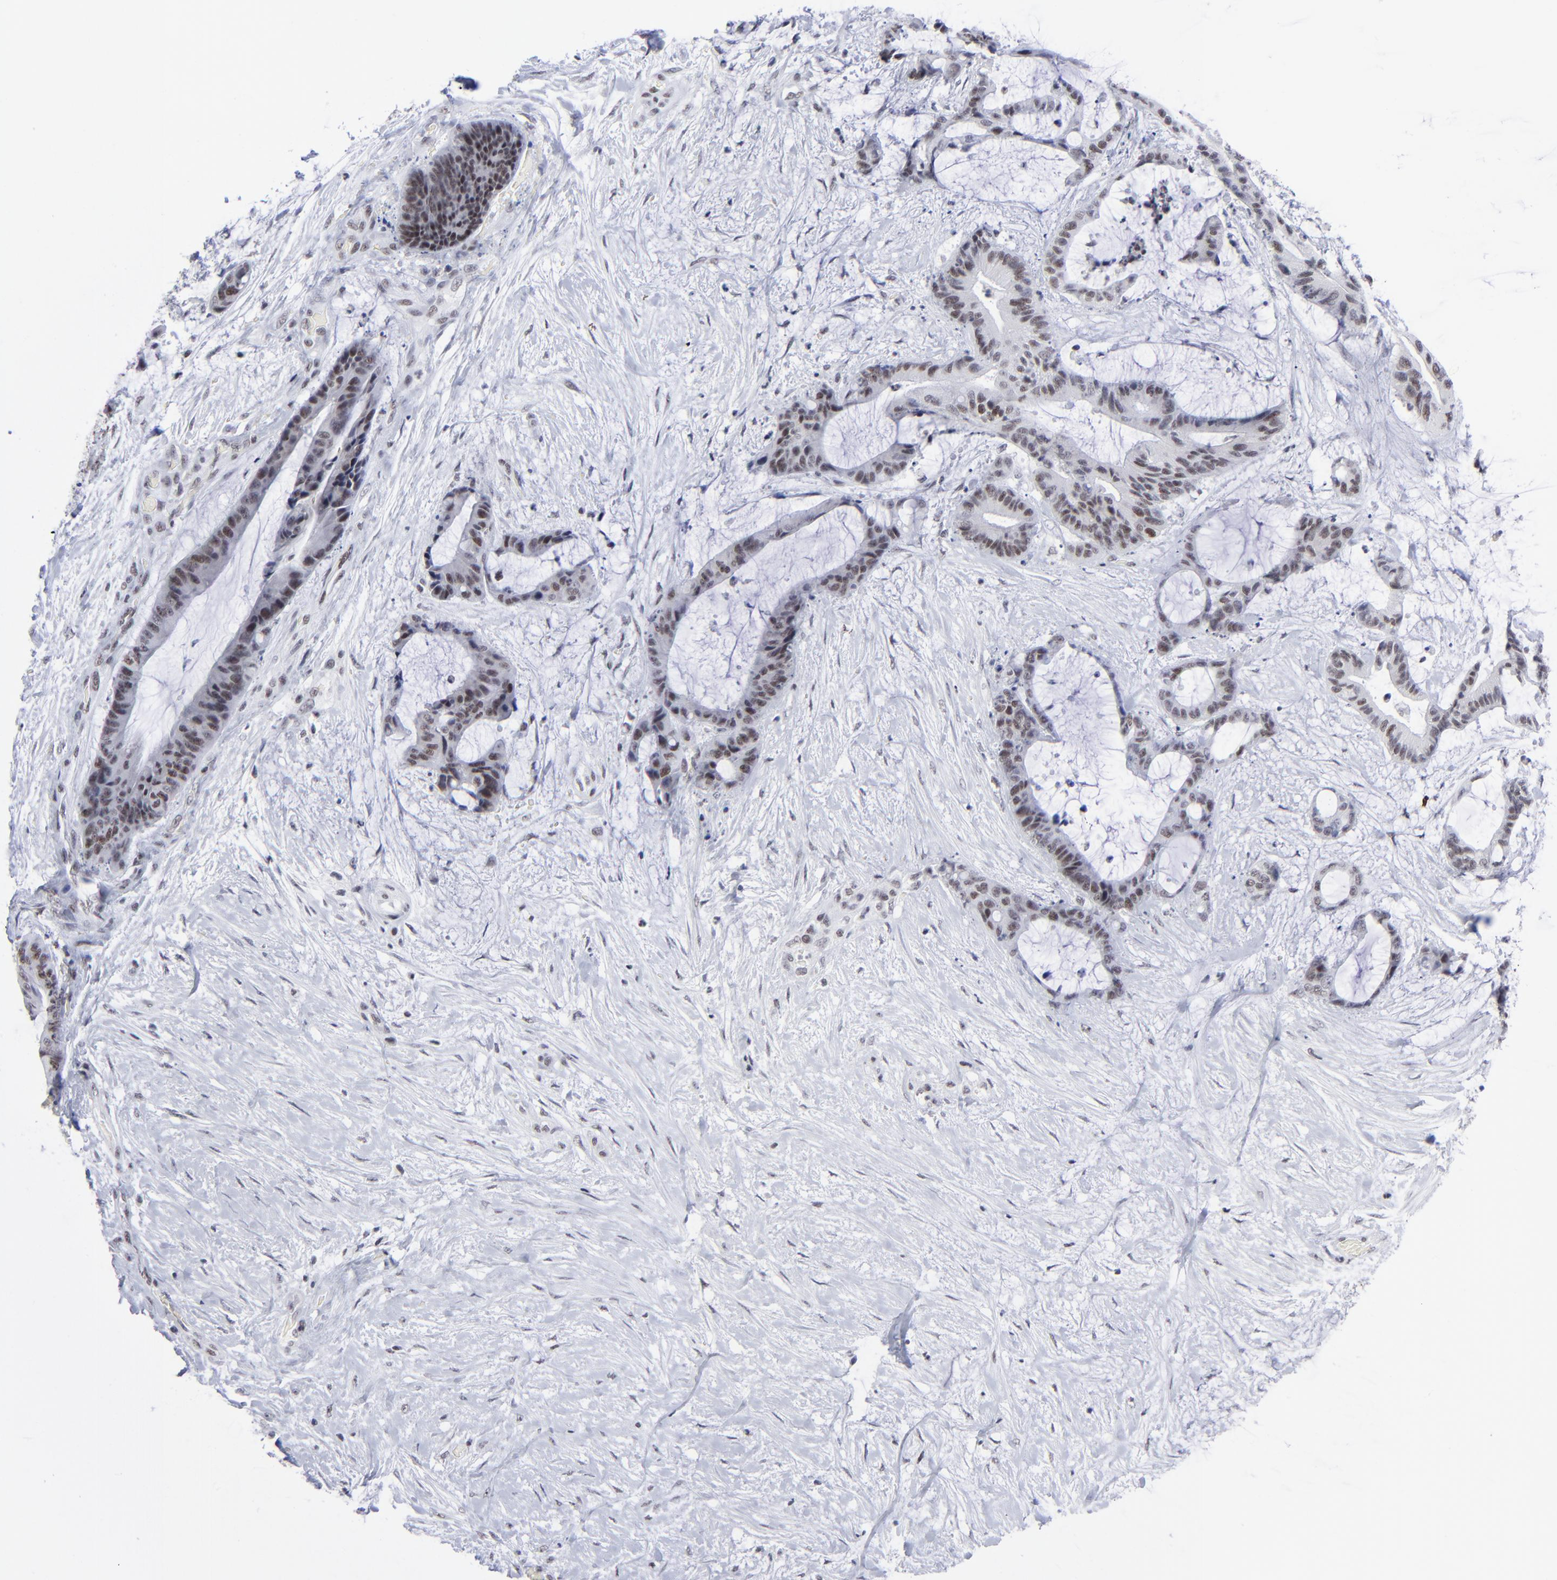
{"staining": {"intensity": "weak", "quantity": ">75%", "location": "nuclear"}, "tissue": "liver cancer", "cell_type": "Tumor cells", "image_type": "cancer", "snomed": [{"axis": "morphology", "description": "Cholangiocarcinoma"}, {"axis": "topography", "description": "Liver"}], "caption": "Approximately >75% of tumor cells in human liver cancer show weak nuclear protein expression as visualized by brown immunohistochemical staining.", "gene": "SP2", "patient": {"sex": "female", "age": 73}}